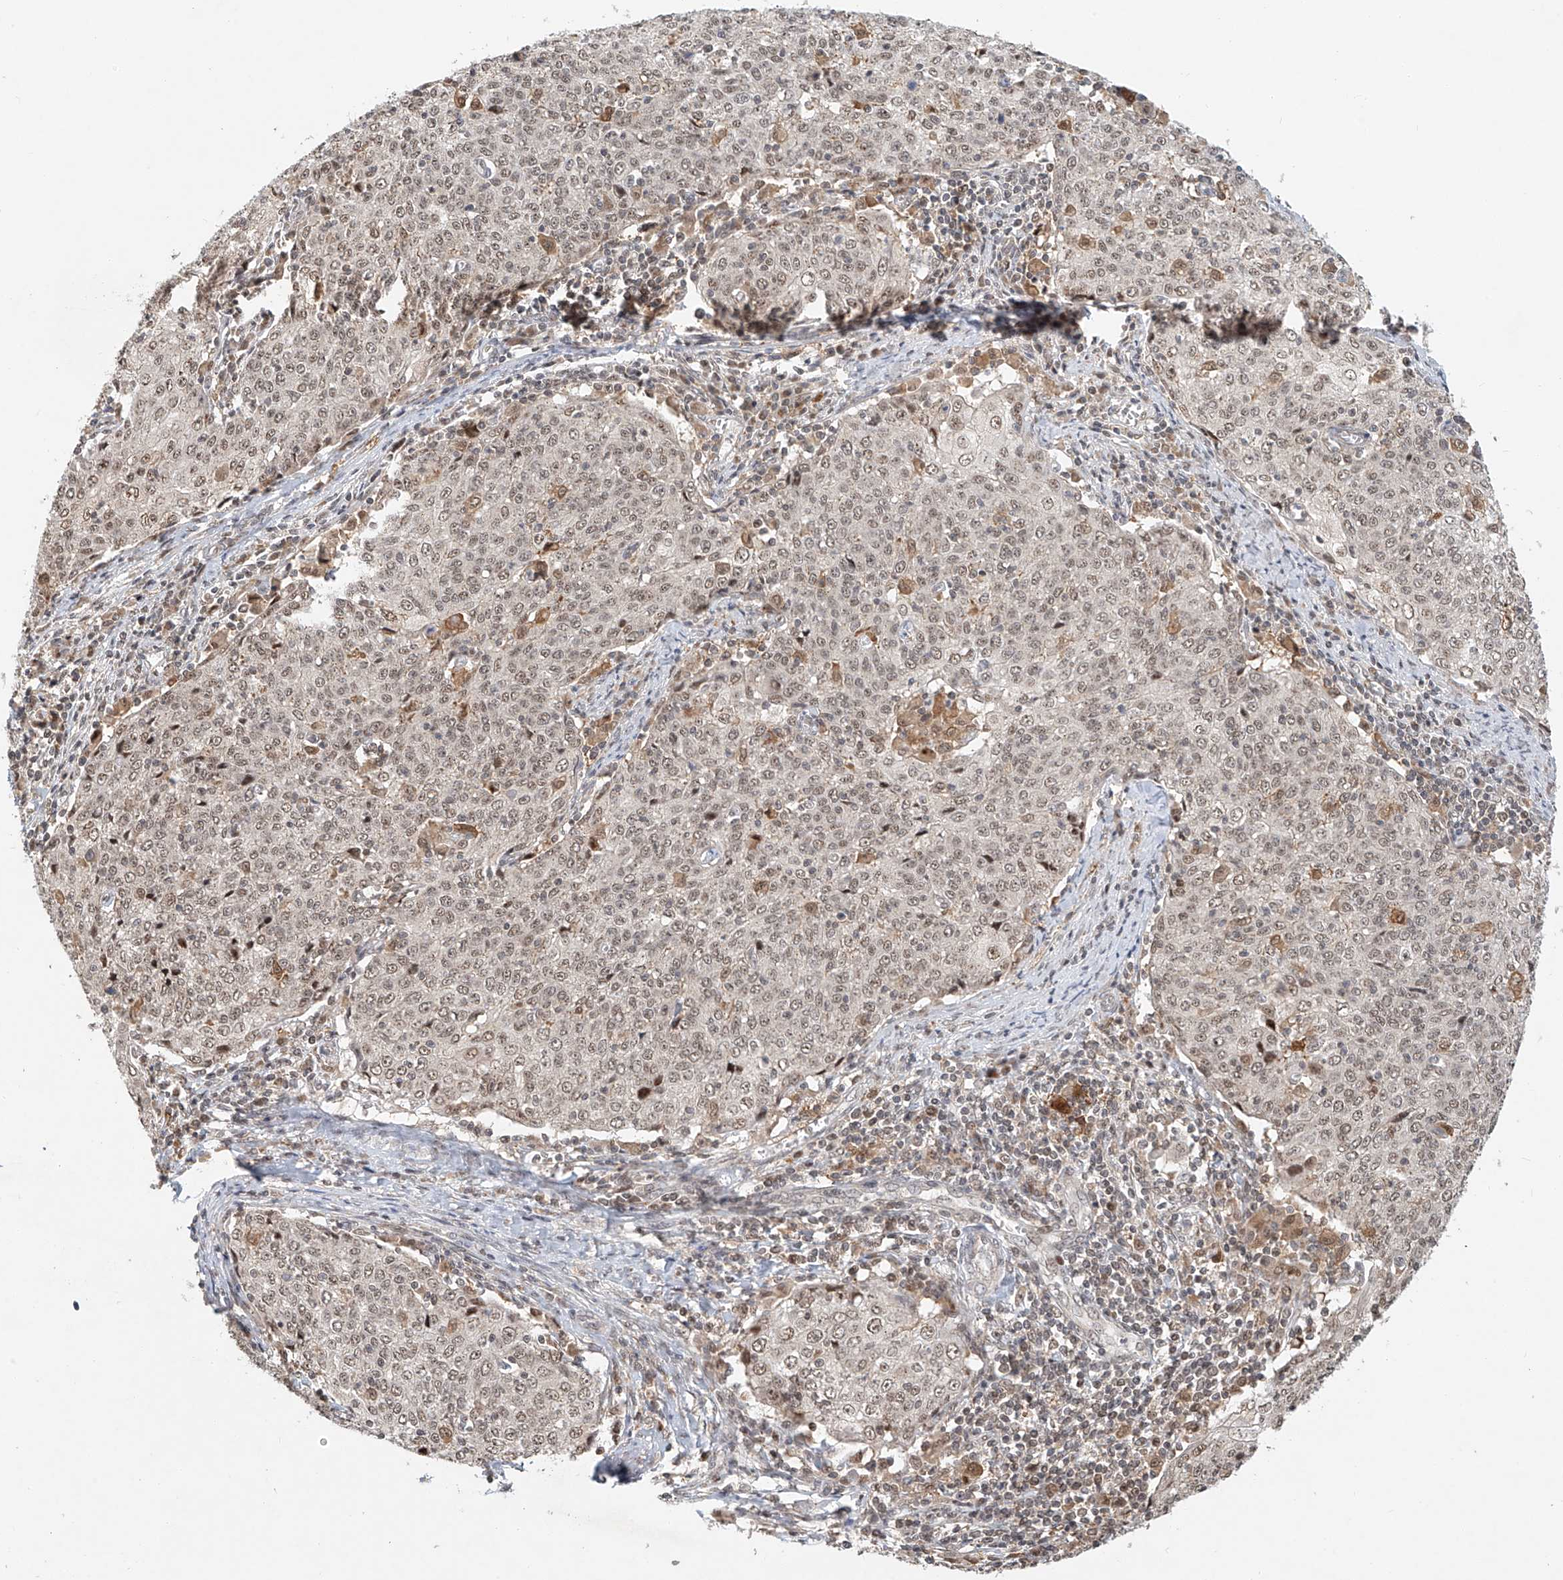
{"staining": {"intensity": "weak", "quantity": ">75%", "location": "nuclear"}, "tissue": "cervical cancer", "cell_type": "Tumor cells", "image_type": "cancer", "snomed": [{"axis": "morphology", "description": "Squamous cell carcinoma, NOS"}, {"axis": "topography", "description": "Cervix"}], "caption": "An image showing weak nuclear positivity in approximately >75% of tumor cells in cervical cancer (squamous cell carcinoma), as visualized by brown immunohistochemical staining.", "gene": "SYTL3", "patient": {"sex": "female", "age": 48}}